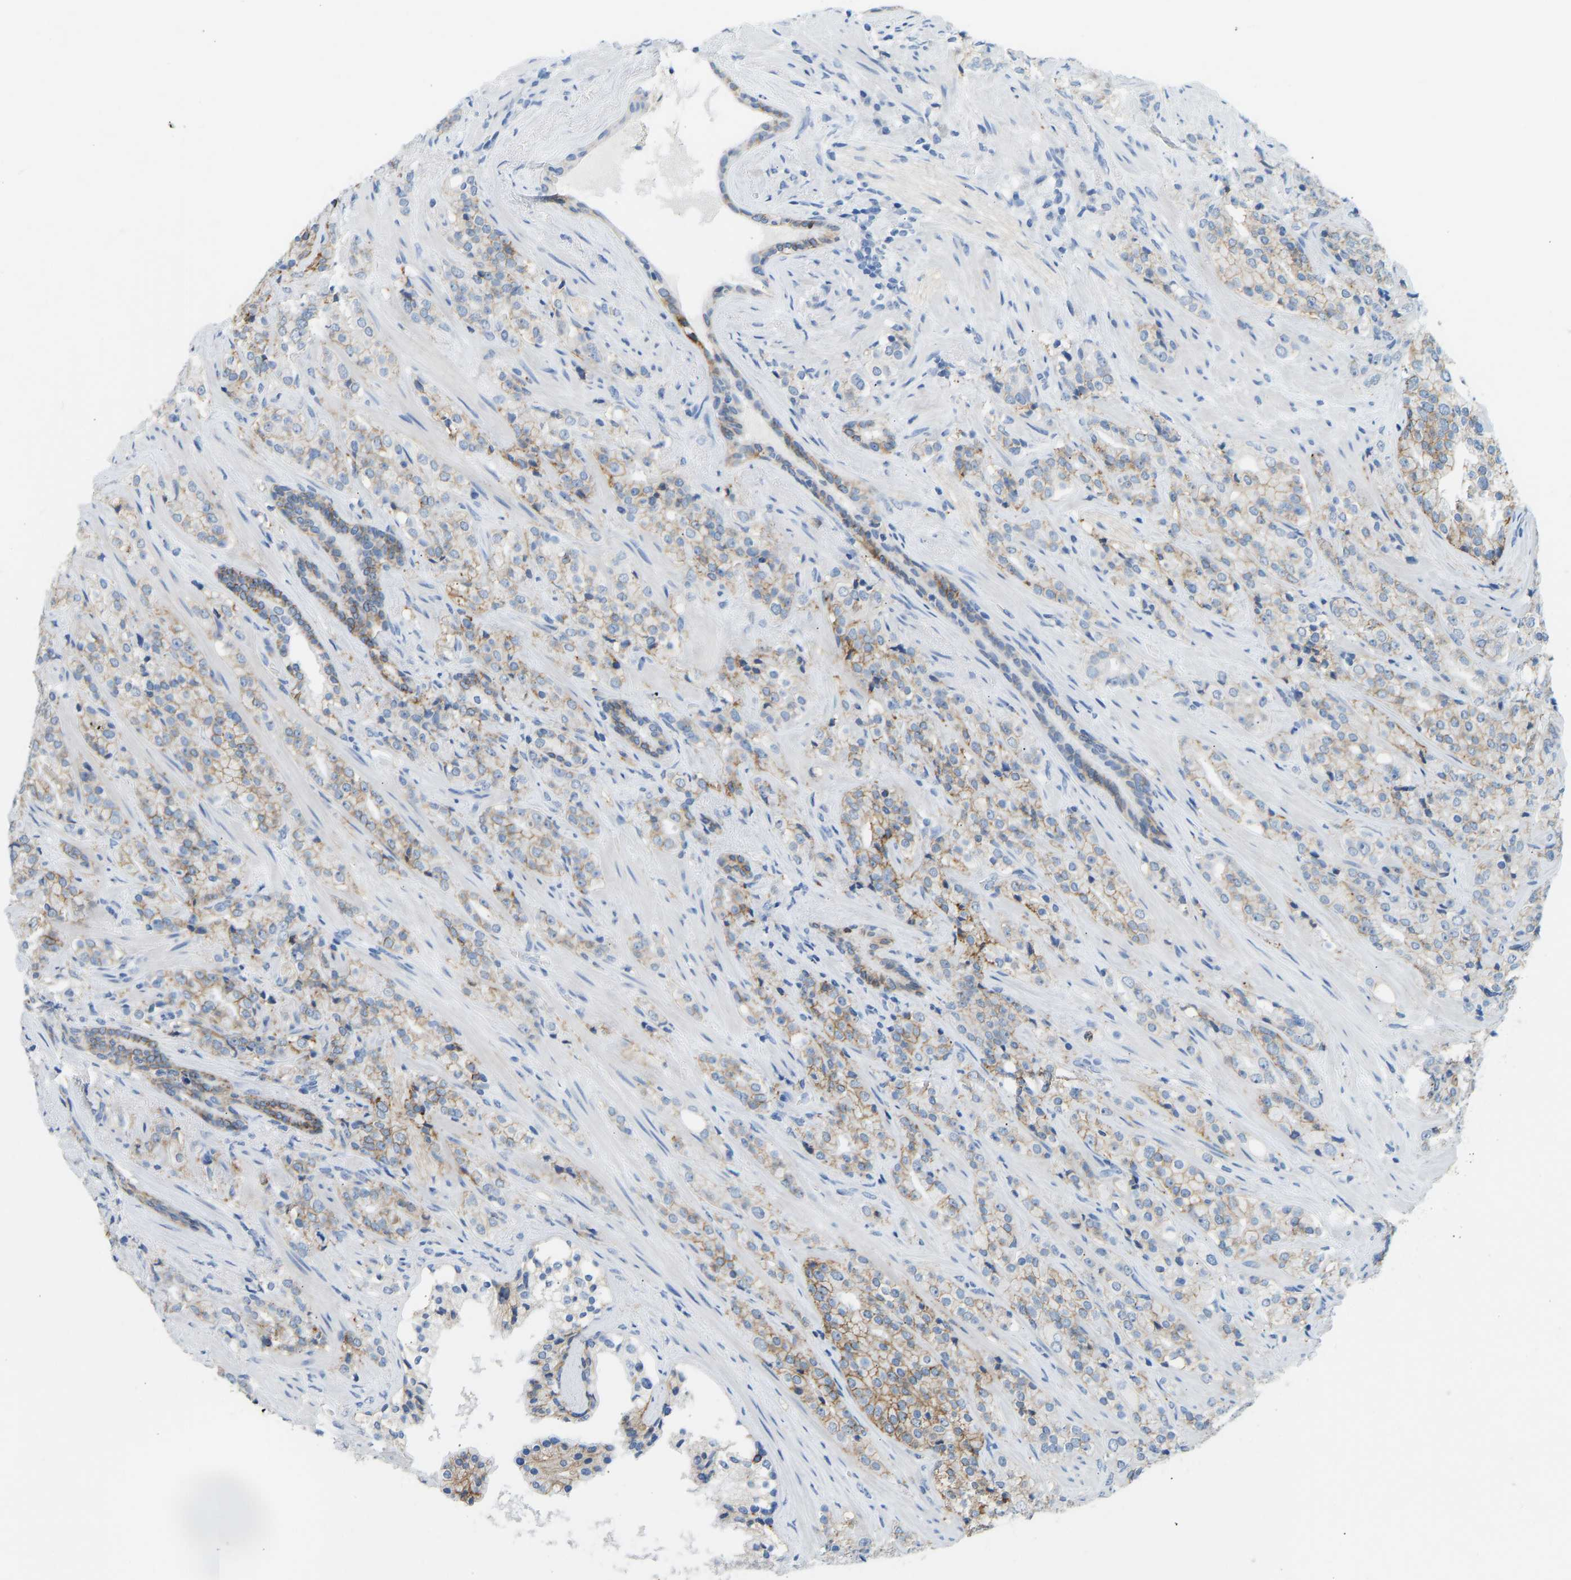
{"staining": {"intensity": "weak", "quantity": "25%-75%", "location": "cytoplasmic/membranous"}, "tissue": "prostate cancer", "cell_type": "Tumor cells", "image_type": "cancer", "snomed": [{"axis": "morphology", "description": "Adenocarcinoma, High grade"}, {"axis": "topography", "description": "Prostate"}], "caption": "Human prostate adenocarcinoma (high-grade) stained with a protein marker displays weak staining in tumor cells.", "gene": "ATP1A1", "patient": {"sex": "male", "age": 71}}